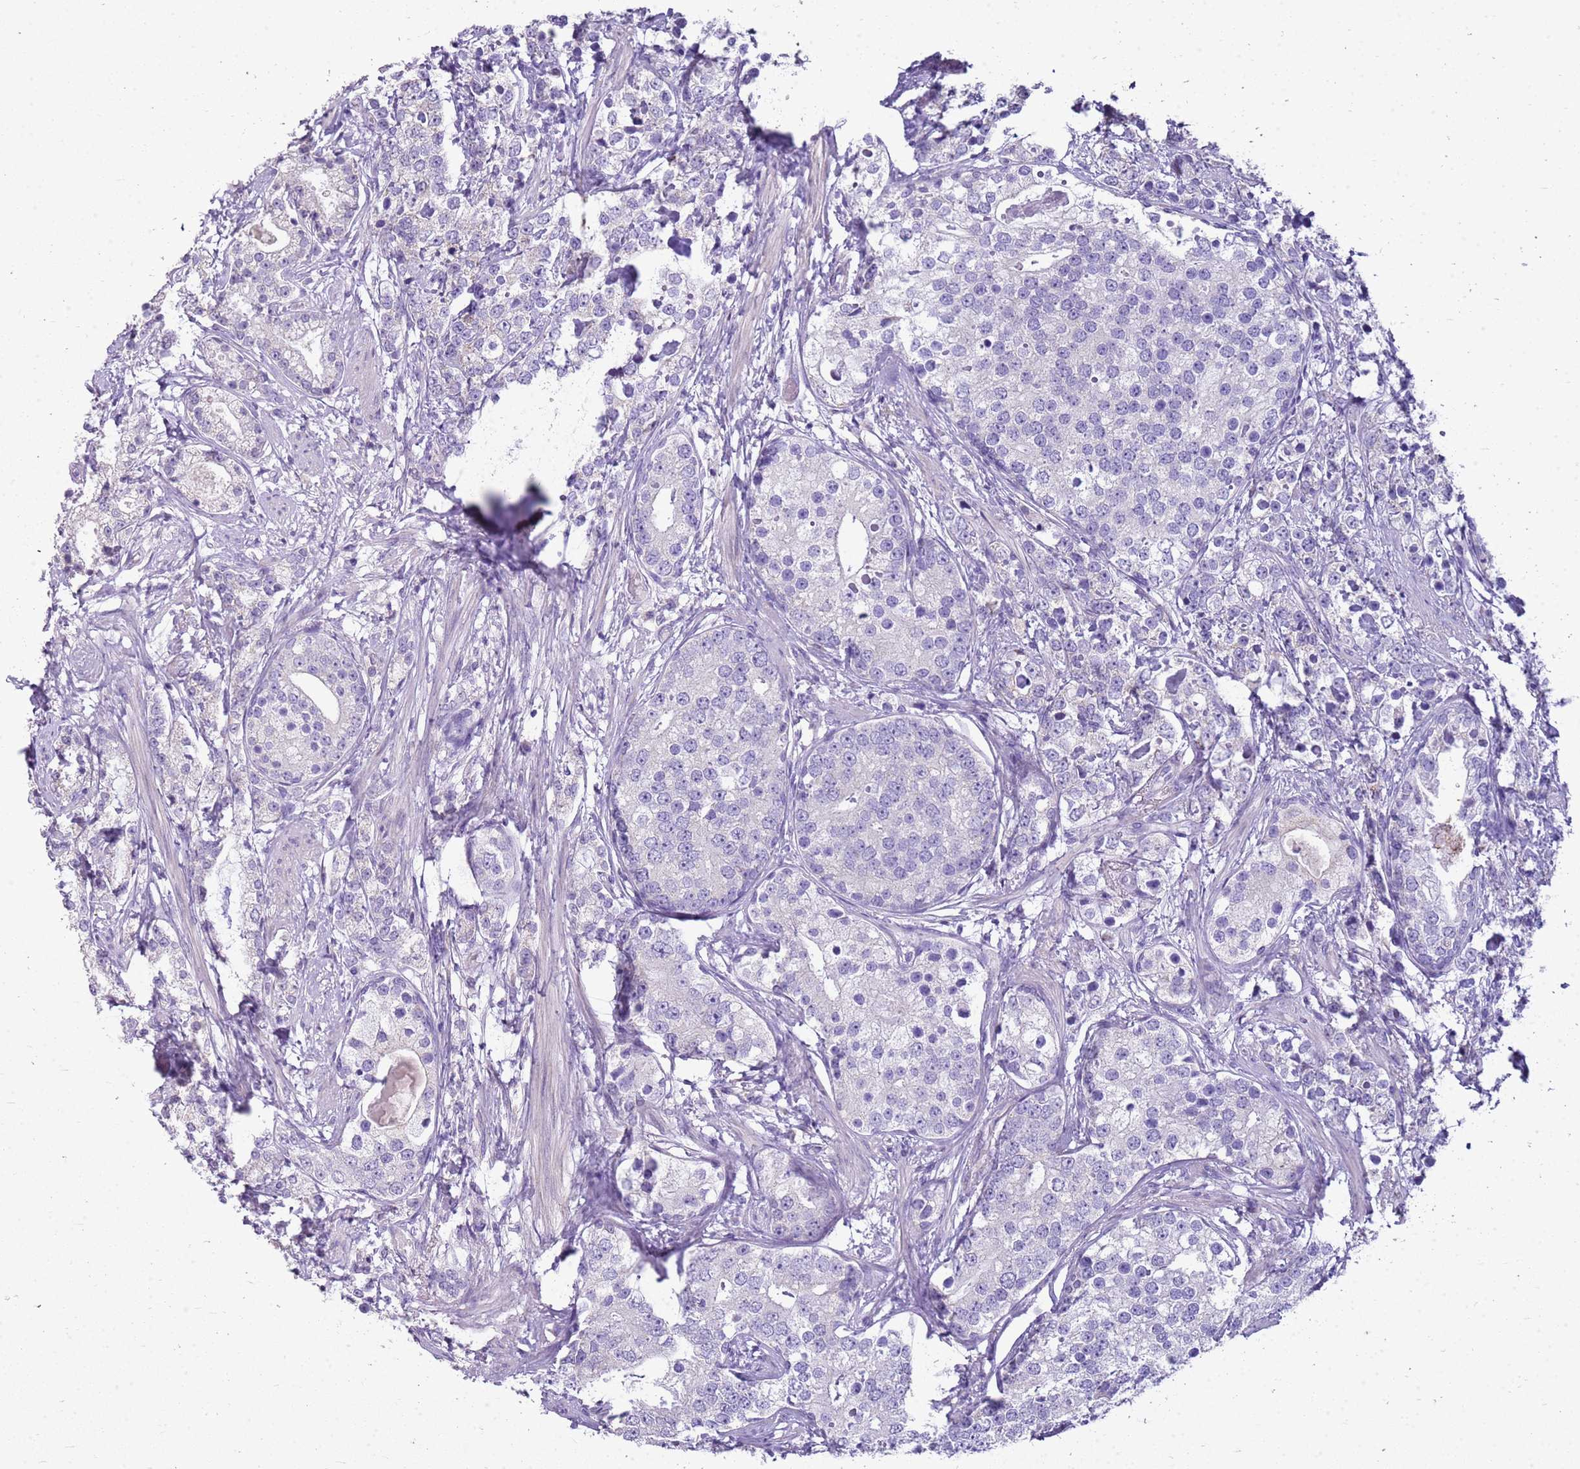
{"staining": {"intensity": "negative", "quantity": "none", "location": "none"}, "tissue": "prostate cancer", "cell_type": "Tumor cells", "image_type": "cancer", "snomed": [{"axis": "morphology", "description": "Adenocarcinoma, High grade"}, {"axis": "topography", "description": "Prostate"}], "caption": "This is an immunohistochemistry (IHC) photomicrograph of human prostate adenocarcinoma (high-grade). There is no expression in tumor cells.", "gene": "FABP2", "patient": {"sex": "male", "age": 69}}